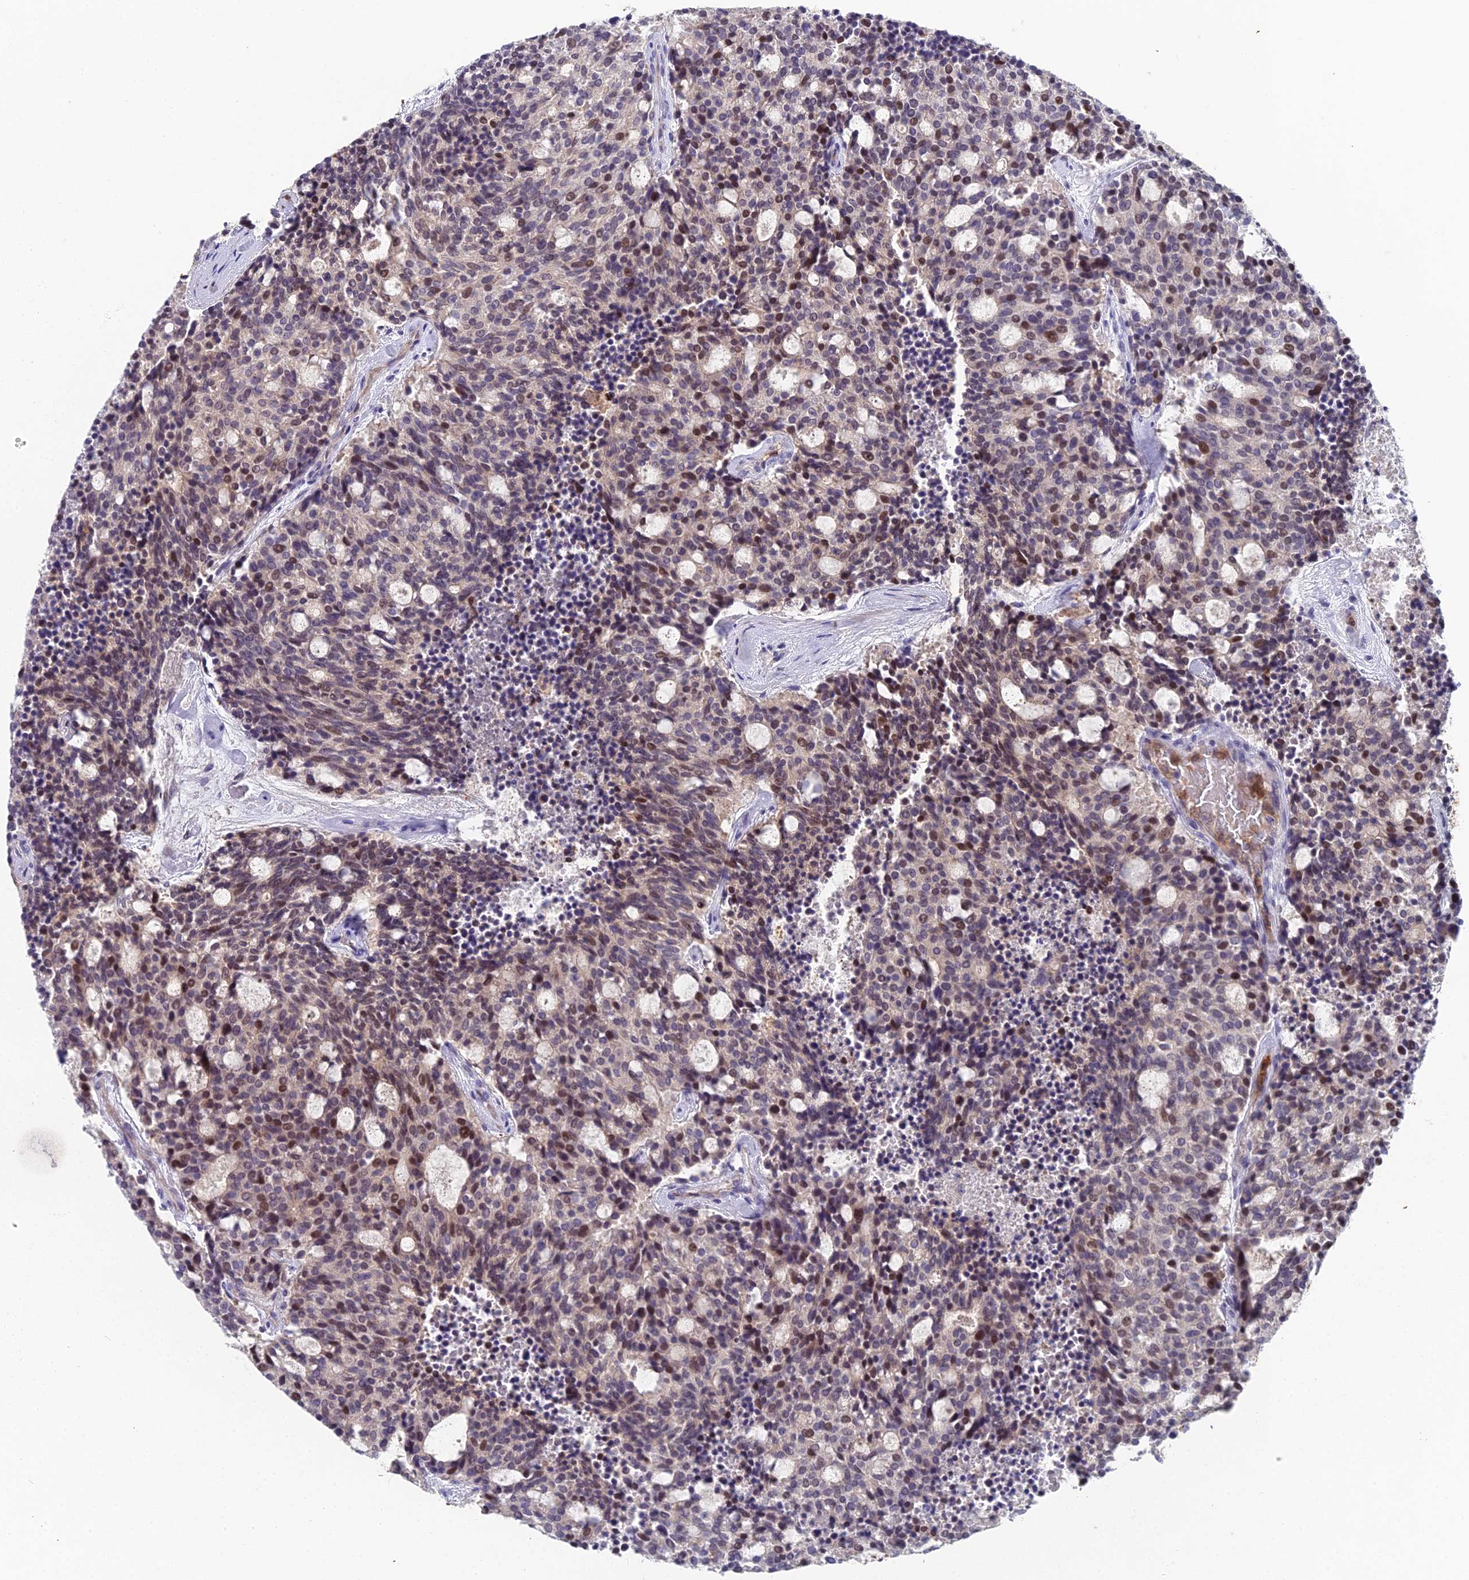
{"staining": {"intensity": "moderate", "quantity": "<25%", "location": "nuclear"}, "tissue": "carcinoid", "cell_type": "Tumor cells", "image_type": "cancer", "snomed": [{"axis": "morphology", "description": "Carcinoid, malignant, NOS"}, {"axis": "topography", "description": "Pancreas"}], "caption": "This is a micrograph of IHC staining of carcinoid, which shows moderate positivity in the nuclear of tumor cells.", "gene": "GALK2", "patient": {"sex": "female", "age": 54}}